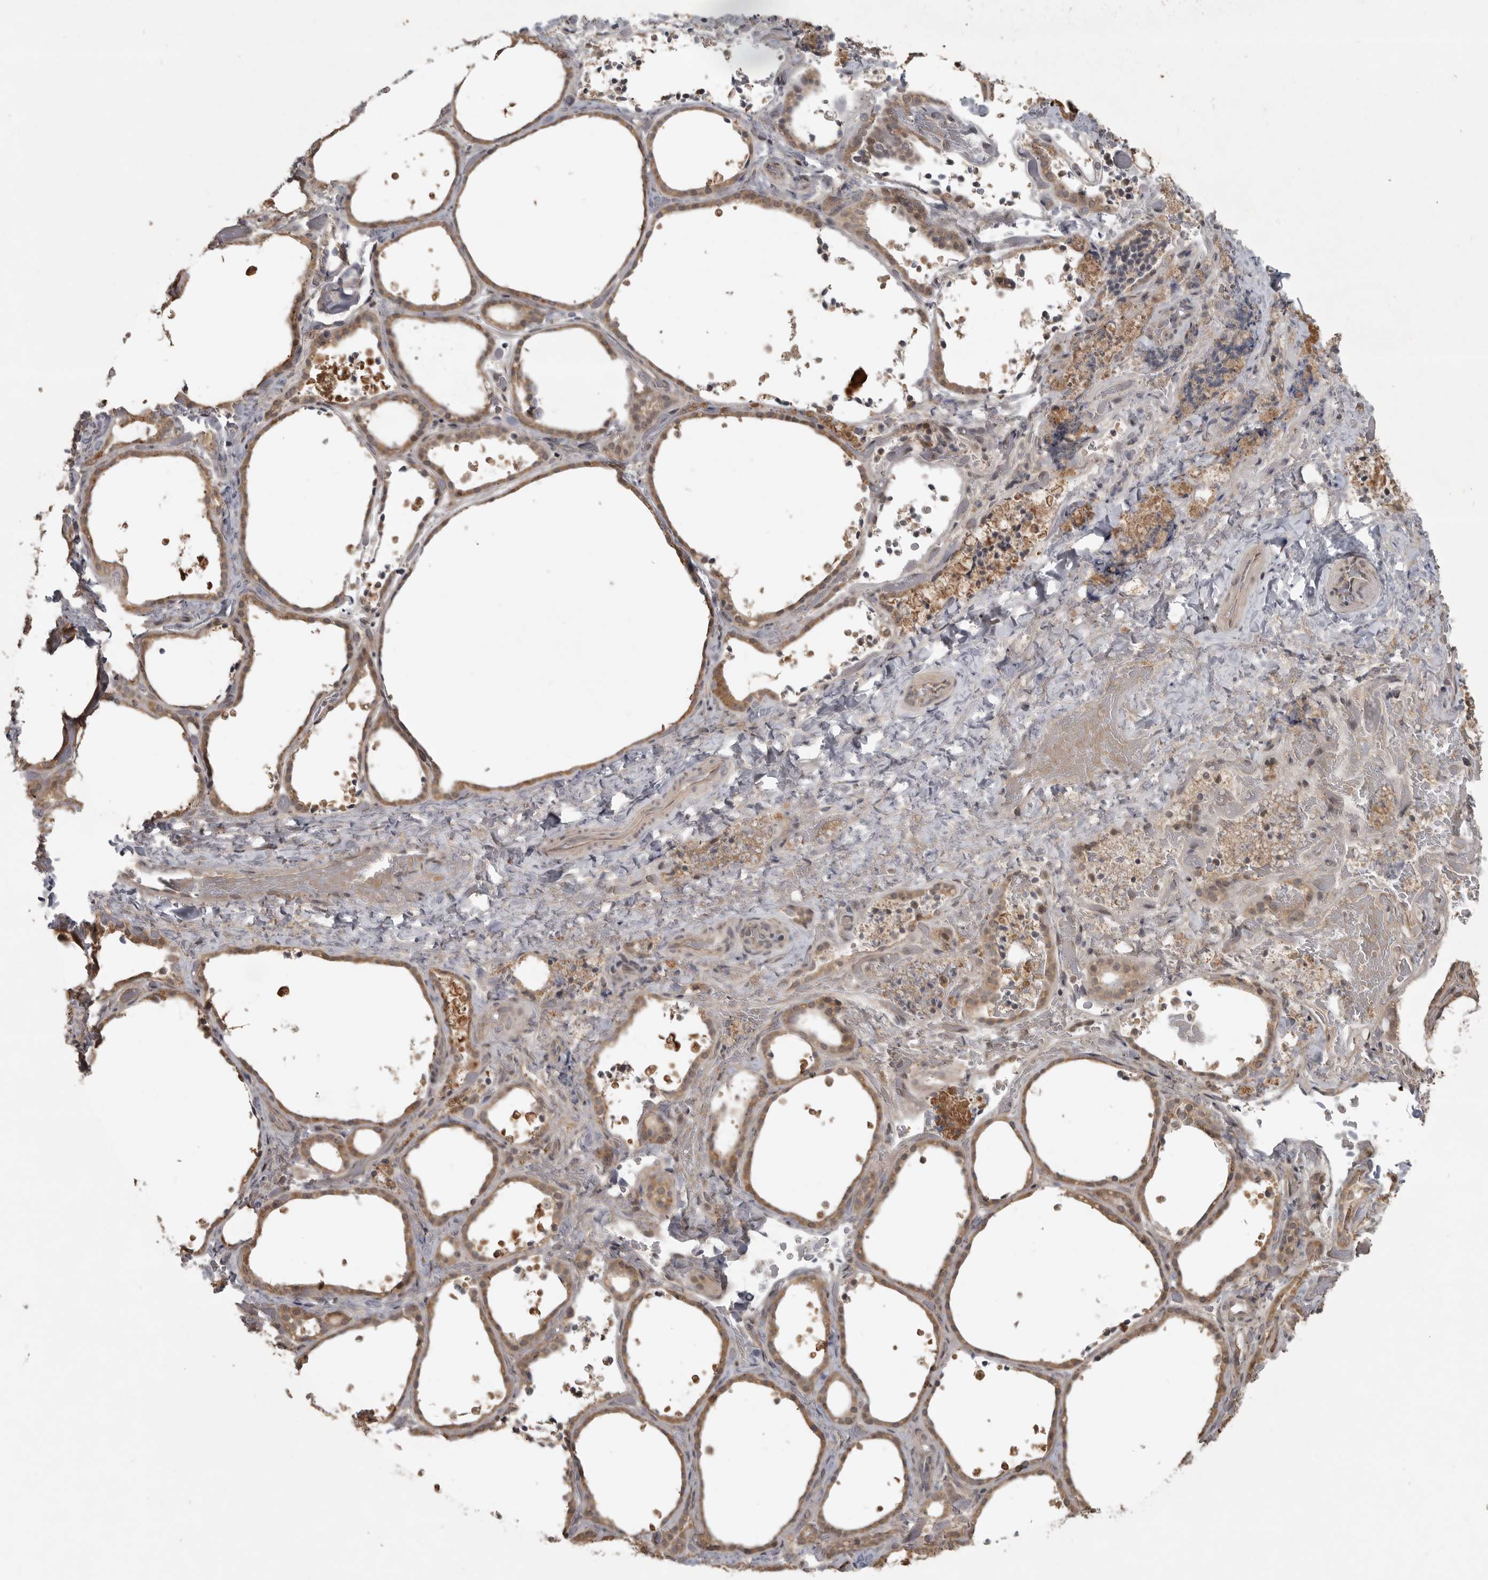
{"staining": {"intensity": "moderate", "quantity": ">75%", "location": "cytoplasmic/membranous"}, "tissue": "thyroid gland", "cell_type": "Glandular cells", "image_type": "normal", "snomed": [{"axis": "morphology", "description": "Normal tissue, NOS"}, {"axis": "topography", "description": "Thyroid gland"}], "caption": "A brown stain shows moderate cytoplasmic/membranous positivity of a protein in glandular cells of benign human thyroid gland. (DAB IHC, brown staining for protein, blue staining for nuclei).", "gene": "LLGL1", "patient": {"sex": "female", "age": 44}}